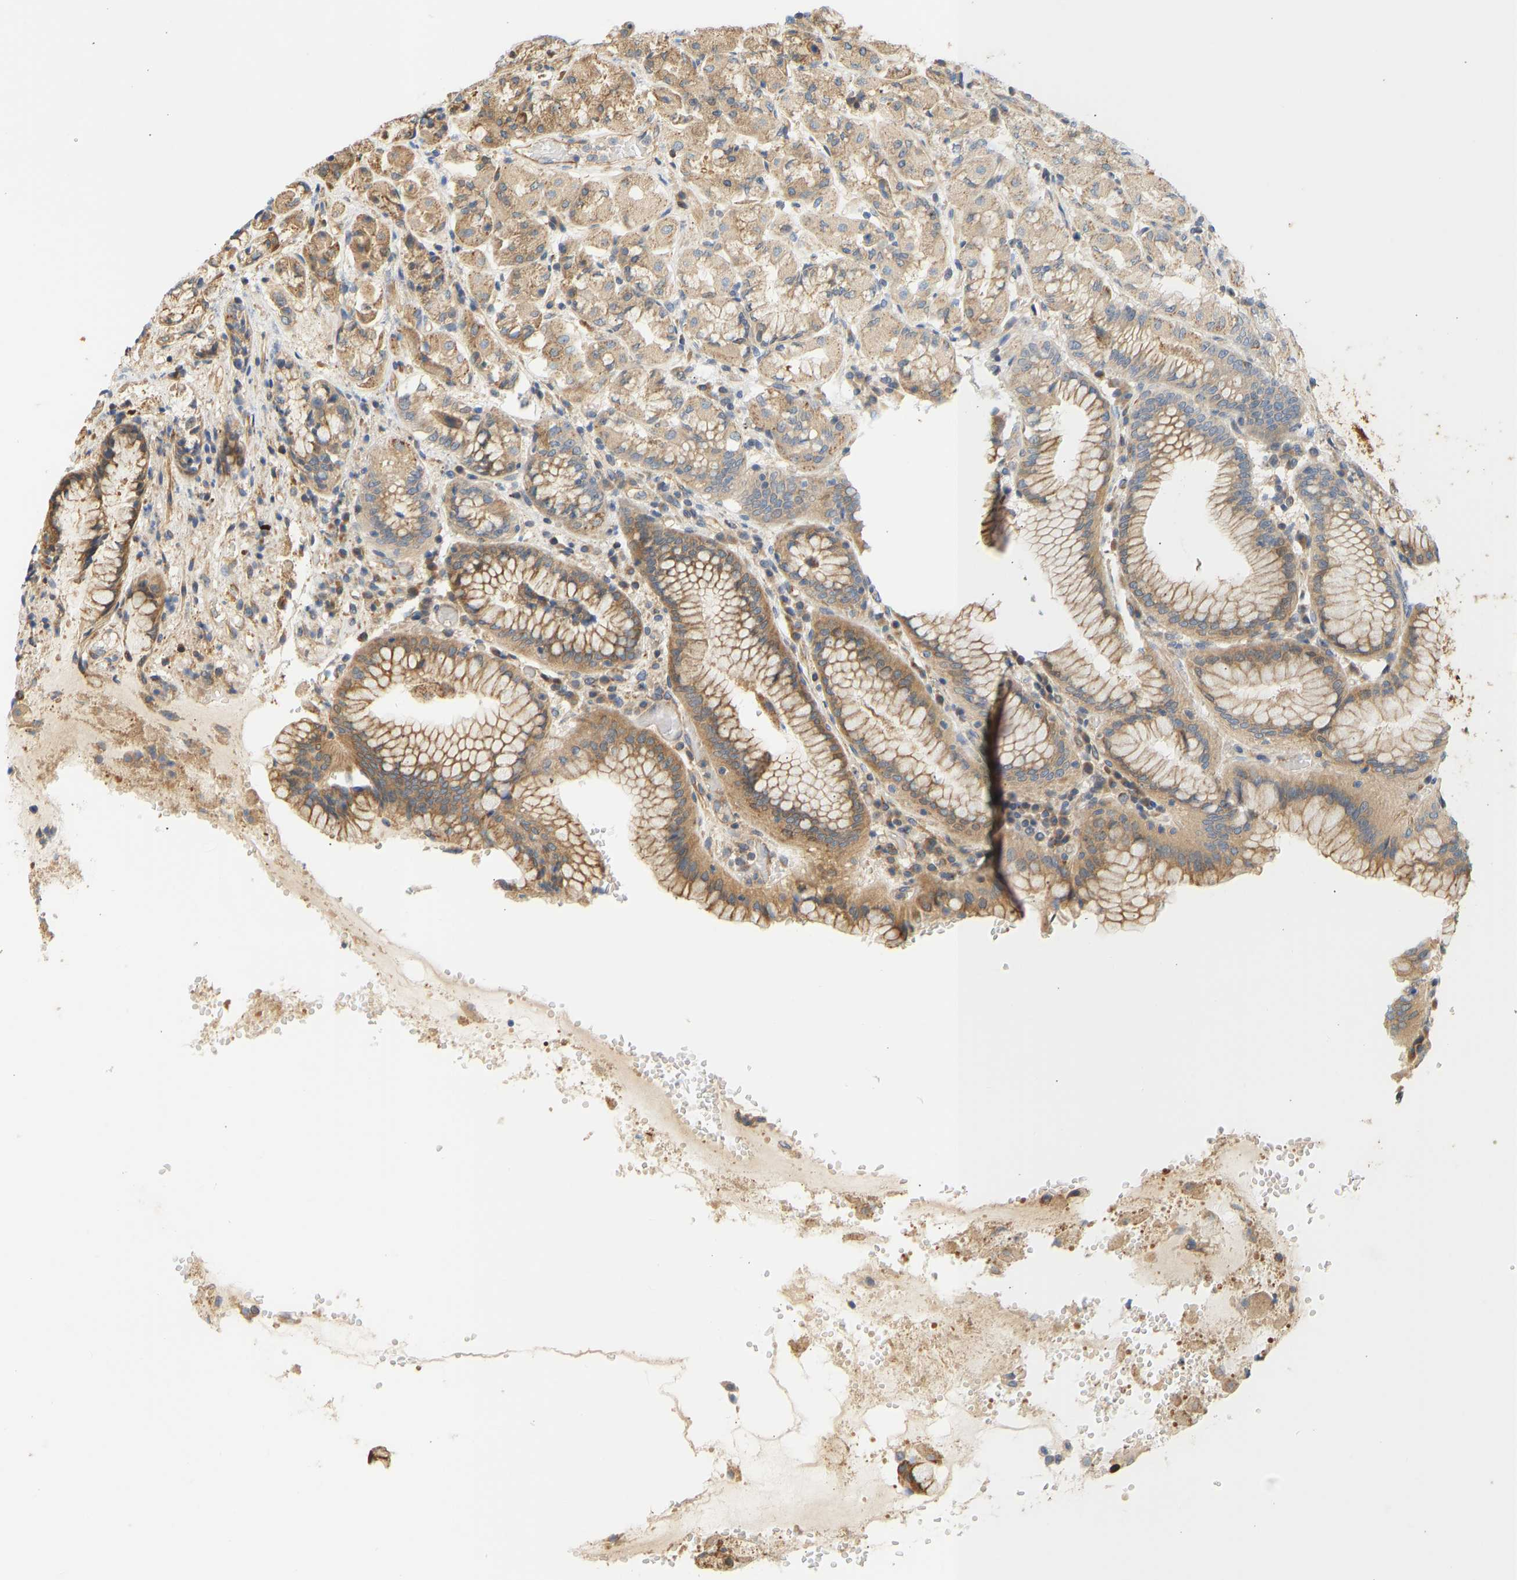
{"staining": {"intensity": "moderate", "quantity": "25%-75%", "location": "cytoplasmic/membranous"}, "tissue": "stomach", "cell_type": "Glandular cells", "image_type": "normal", "snomed": [{"axis": "morphology", "description": "Normal tissue, NOS"}, {"axis": "topography", "description": "Stomach"}, {"axis": "topography", "description": "Stomach, lower"}], "caption": "The photomicrograph shows immunohistochemical staining of benign stomach. There is moderate cytoplasmic/membranous staining is seen in approximately 25%-75% of glandular cells.", "gene": "CEP57", "patient": {"sex": "female", "age": 56}}